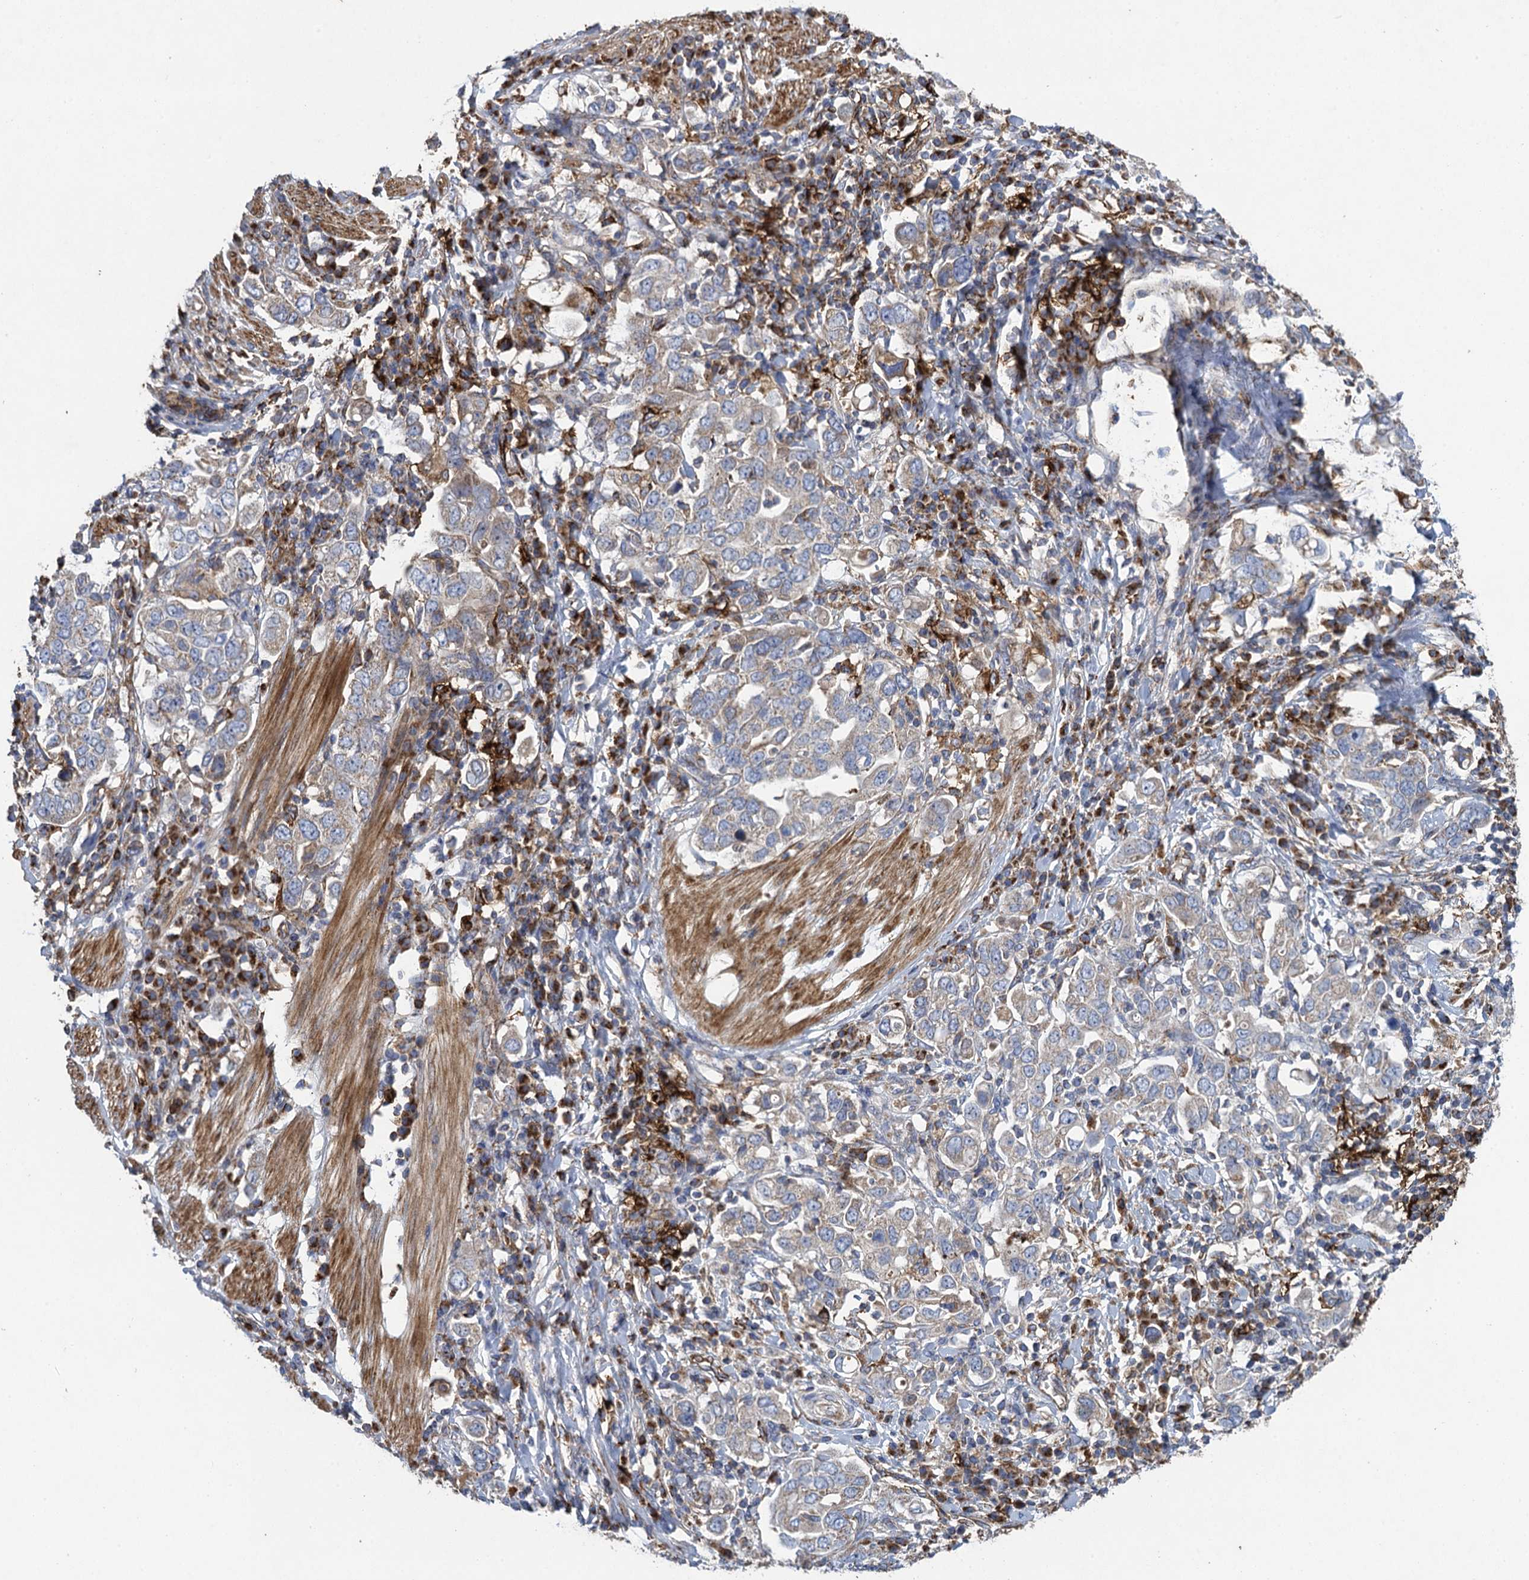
{"staining": {"intensity": "weak", "quantity": "<25%", "location": "cytoplasmic/membranous"}, "tissue": "stomach cancer", "cell_type": "Tumor cells", "image_type": "cancer", "snomed": [{"axis": "morphology", "description": "Adenocarcinoma, NOS"}, {"axis": "topography", "description": "Stomach, upper"}], "caption": "Stomach cancer (adenocarcinoma) stained for a protein using immunohistochemistry (IHC) displays no expression tumor cells.", "gene": "TXNDC11", "patient": {"sex": "male", "age": 62}}